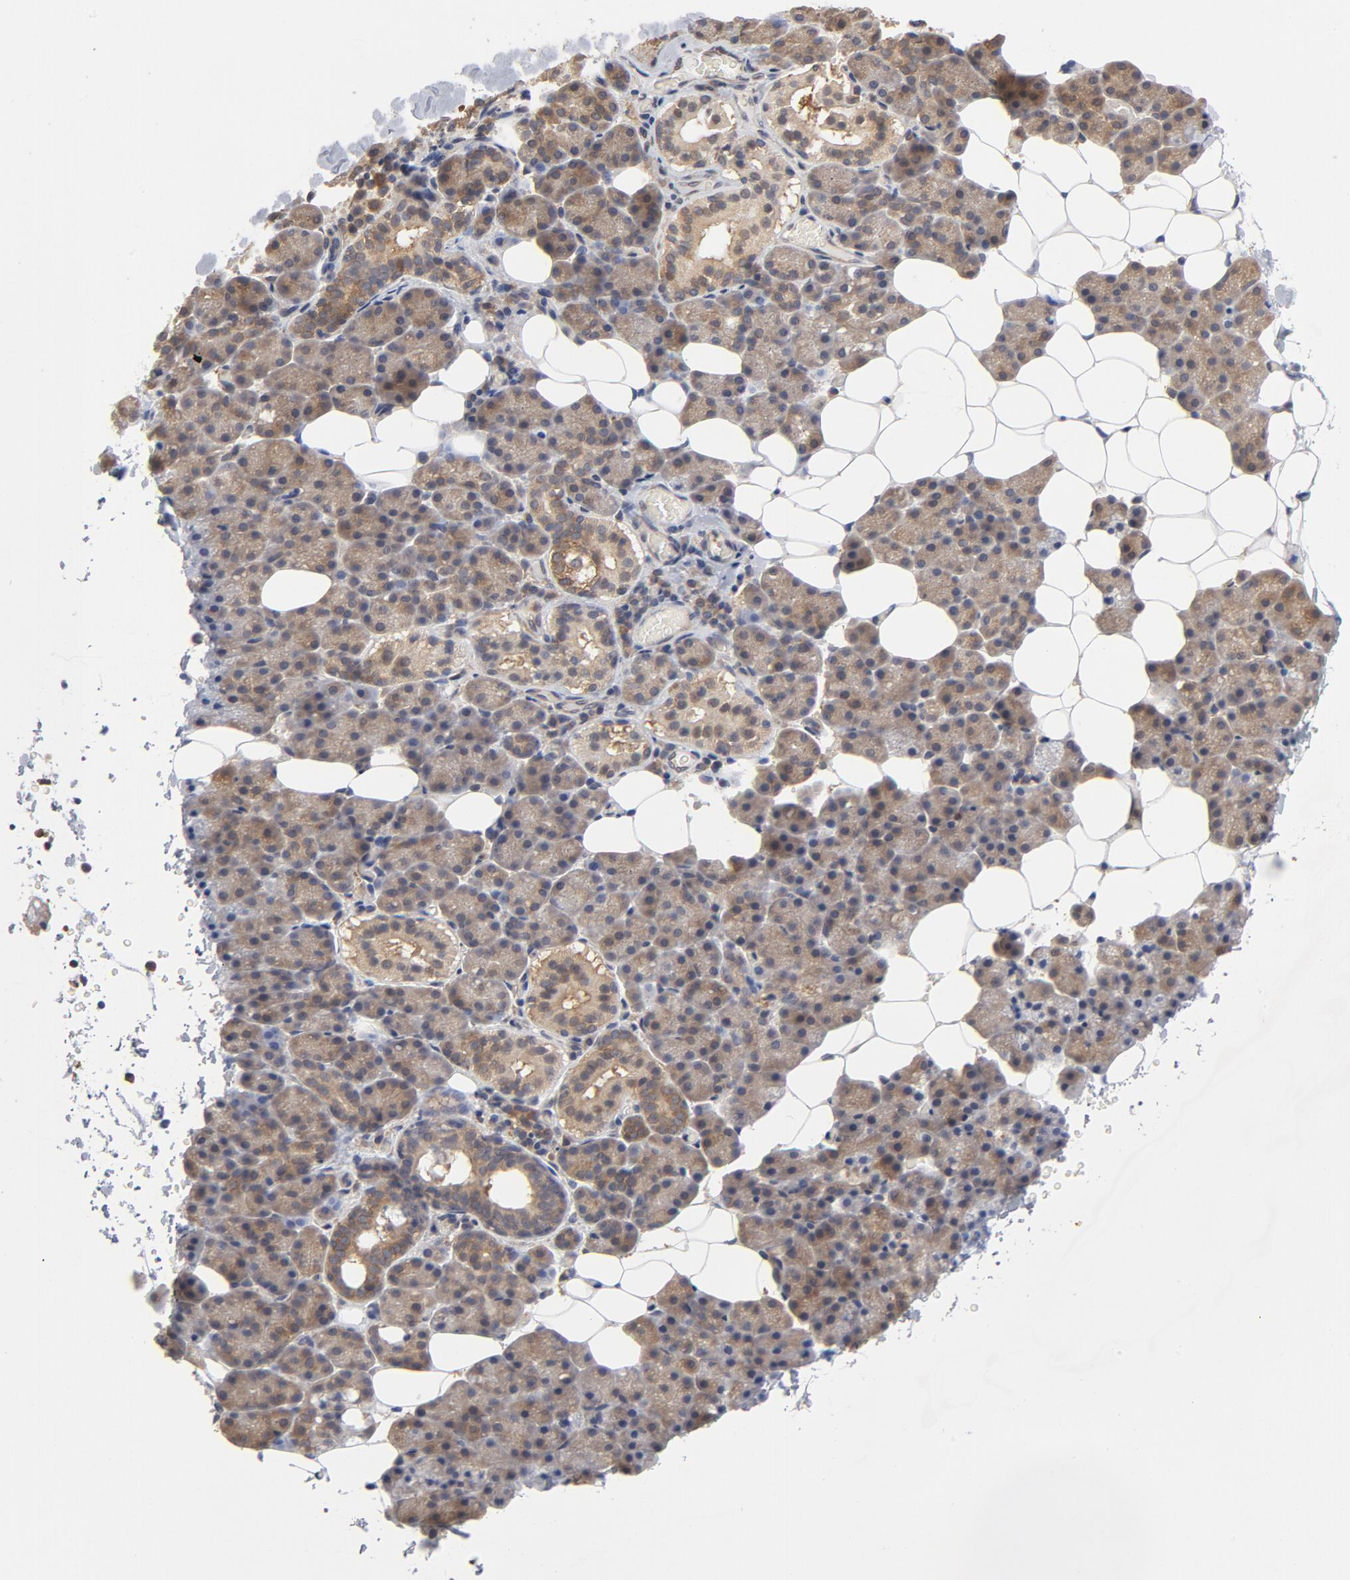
{"staining": {"intensity": "weak", "quantity": "25%-75%", "location": "cytoplasmic/membranous"}, "tissue": "salivary gland", "cell_type": "Glandular cells", "image_type": "normal", "snomed": [{"axis": "morphology", "description": "Normal tissue, NOS"}, {"axis": "topography", "description": "Lymph node"}, {"axis": "topography", "description": "Salivary gland"}], "caption": "This is a micrograph of IHC staining of benign salivary gland, which shows weak expression in the cytoplasmic/membranous of glandular cells.", "gene": "ASMTL", "patient": {"sex": "male", "age": 8}}